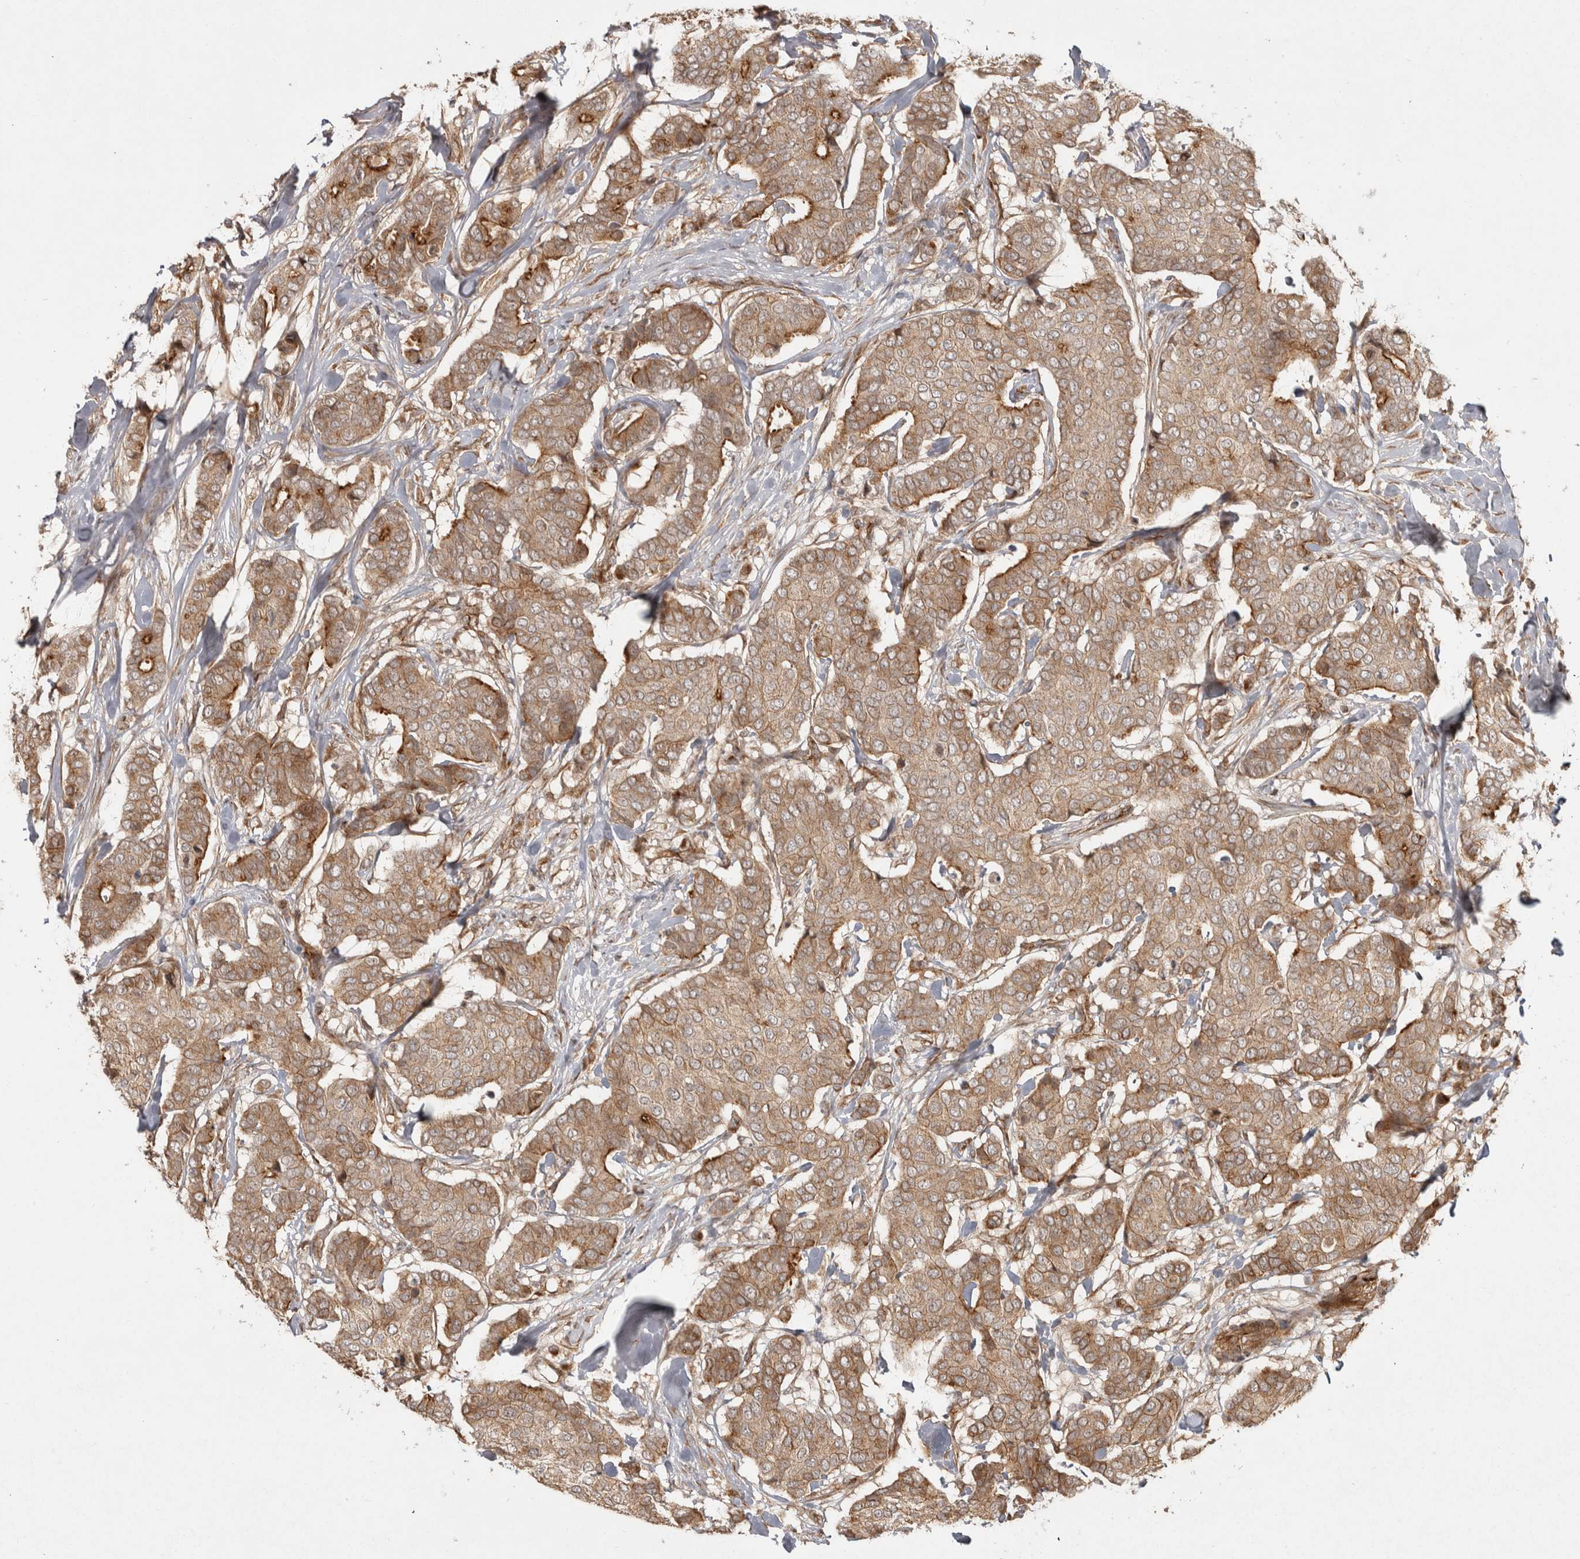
{"staining": {"intensity": "moderate", "quantity": "25%-75%", "location": "cytoplasmic/membranous"}, "tissue": "breast cancer", "cell_type": "Tumor cells", "image_type": "cancer", "snomed": [{"axis": "morphology", "description": "Duct carcinoma"}, {"axis": "topography", "description": "Breast"}], "caption": "This photomicrograph exhibits breast cancer stained with immunohistochemistry to label a protein in brown. The cytoplasmic/membranous of tumor cells show moderate positivity for the protein. Nuclei are counter-stained blue.", "gene": "CAMSAP2", "patient": {"sex": "female", "age": 75}}